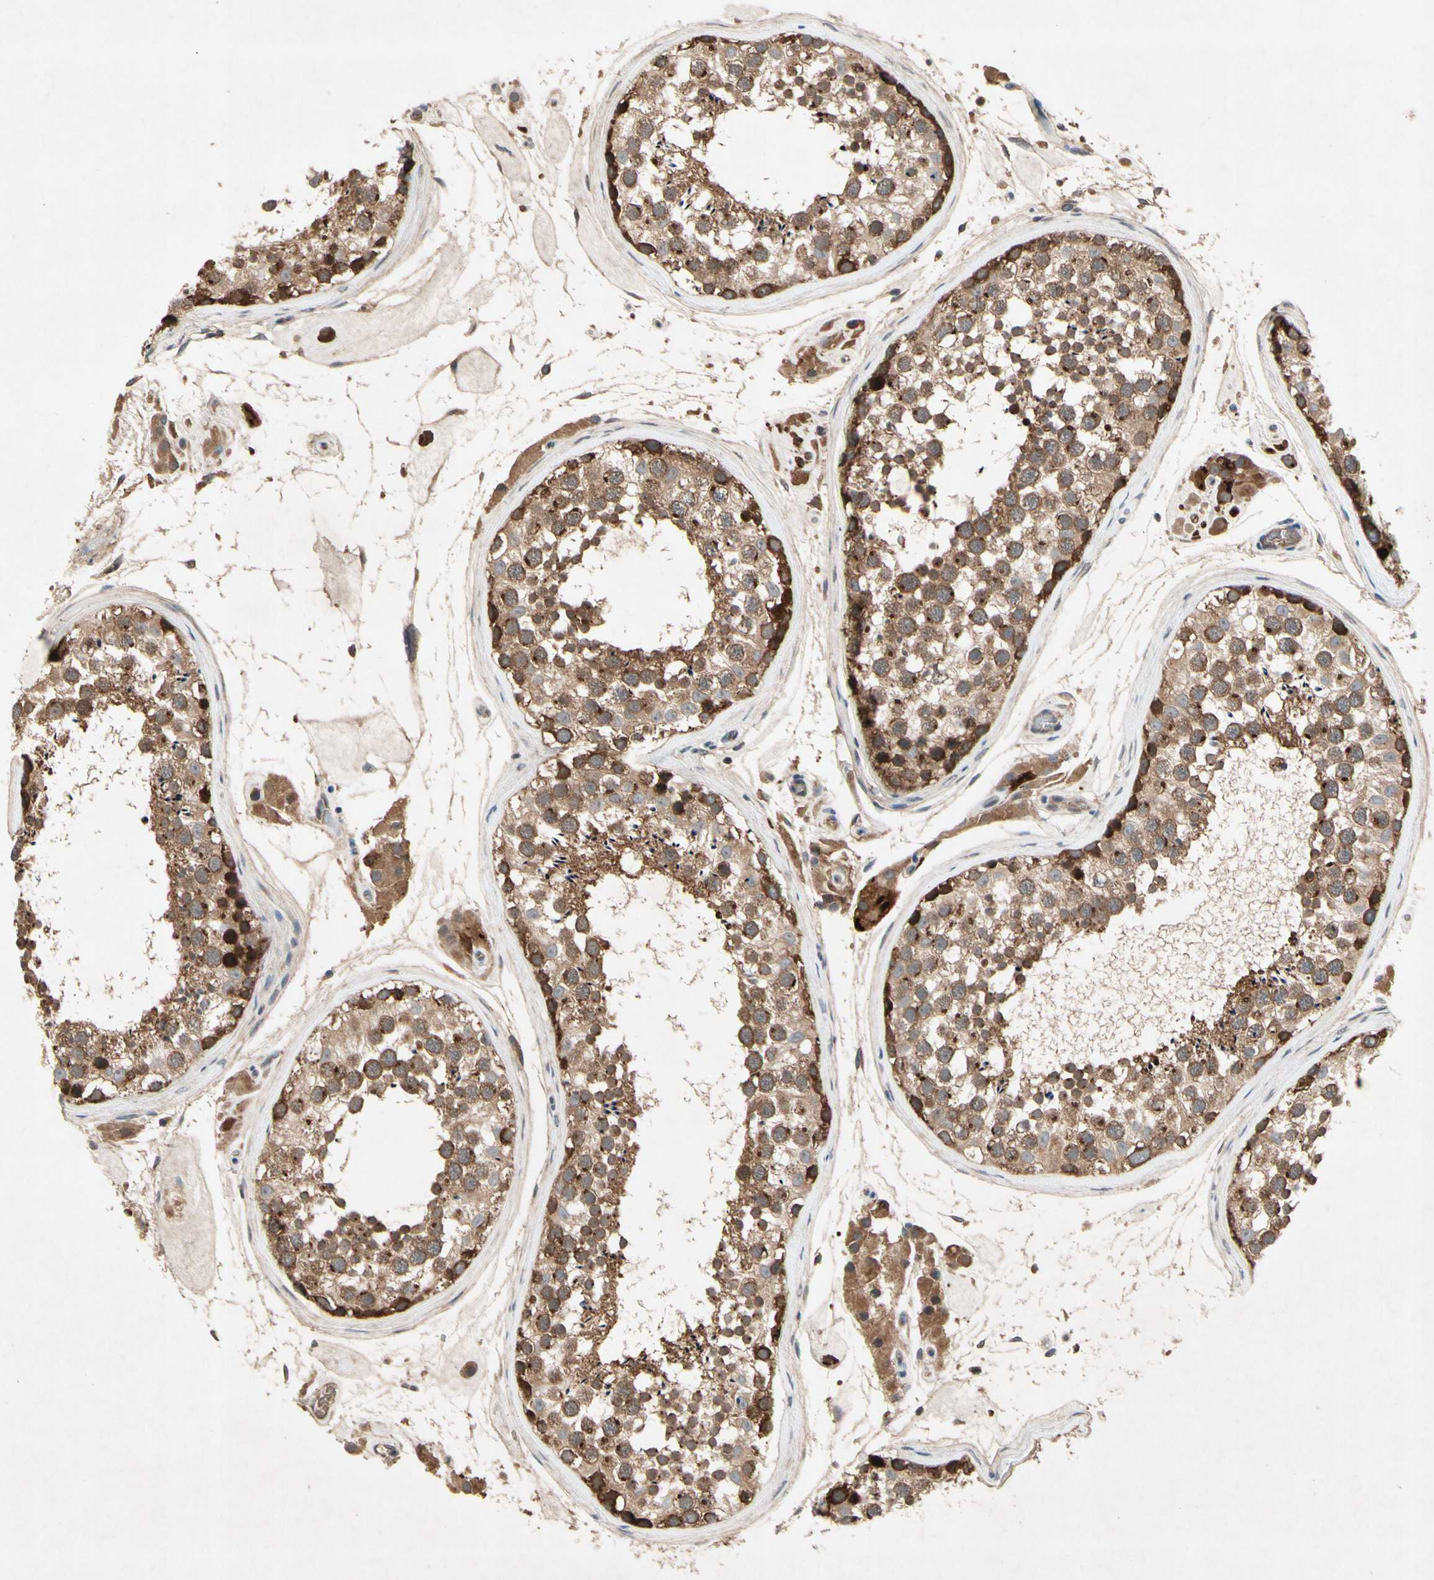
{"staining": {"intensity": "strong", "quantity": ">75%", "location": "cytoplasmic/membranous"}, "tissue": "testis", "cell_type": "Cells in seminiferous ducts", "image_type": "normal", "snomed": [{"axis": "morphology", "description": "Normal tissue, NOS"}, {"axis": "topography", "description": "Testis"}], "caption": "Strong cytoplasmic/membranous expression for a protein is appreciated in about >75% of cells in seminiferous ducts of normal testis using IHC.", "gene": "NSF", "patient": {"sex": "male", "age": 46}}